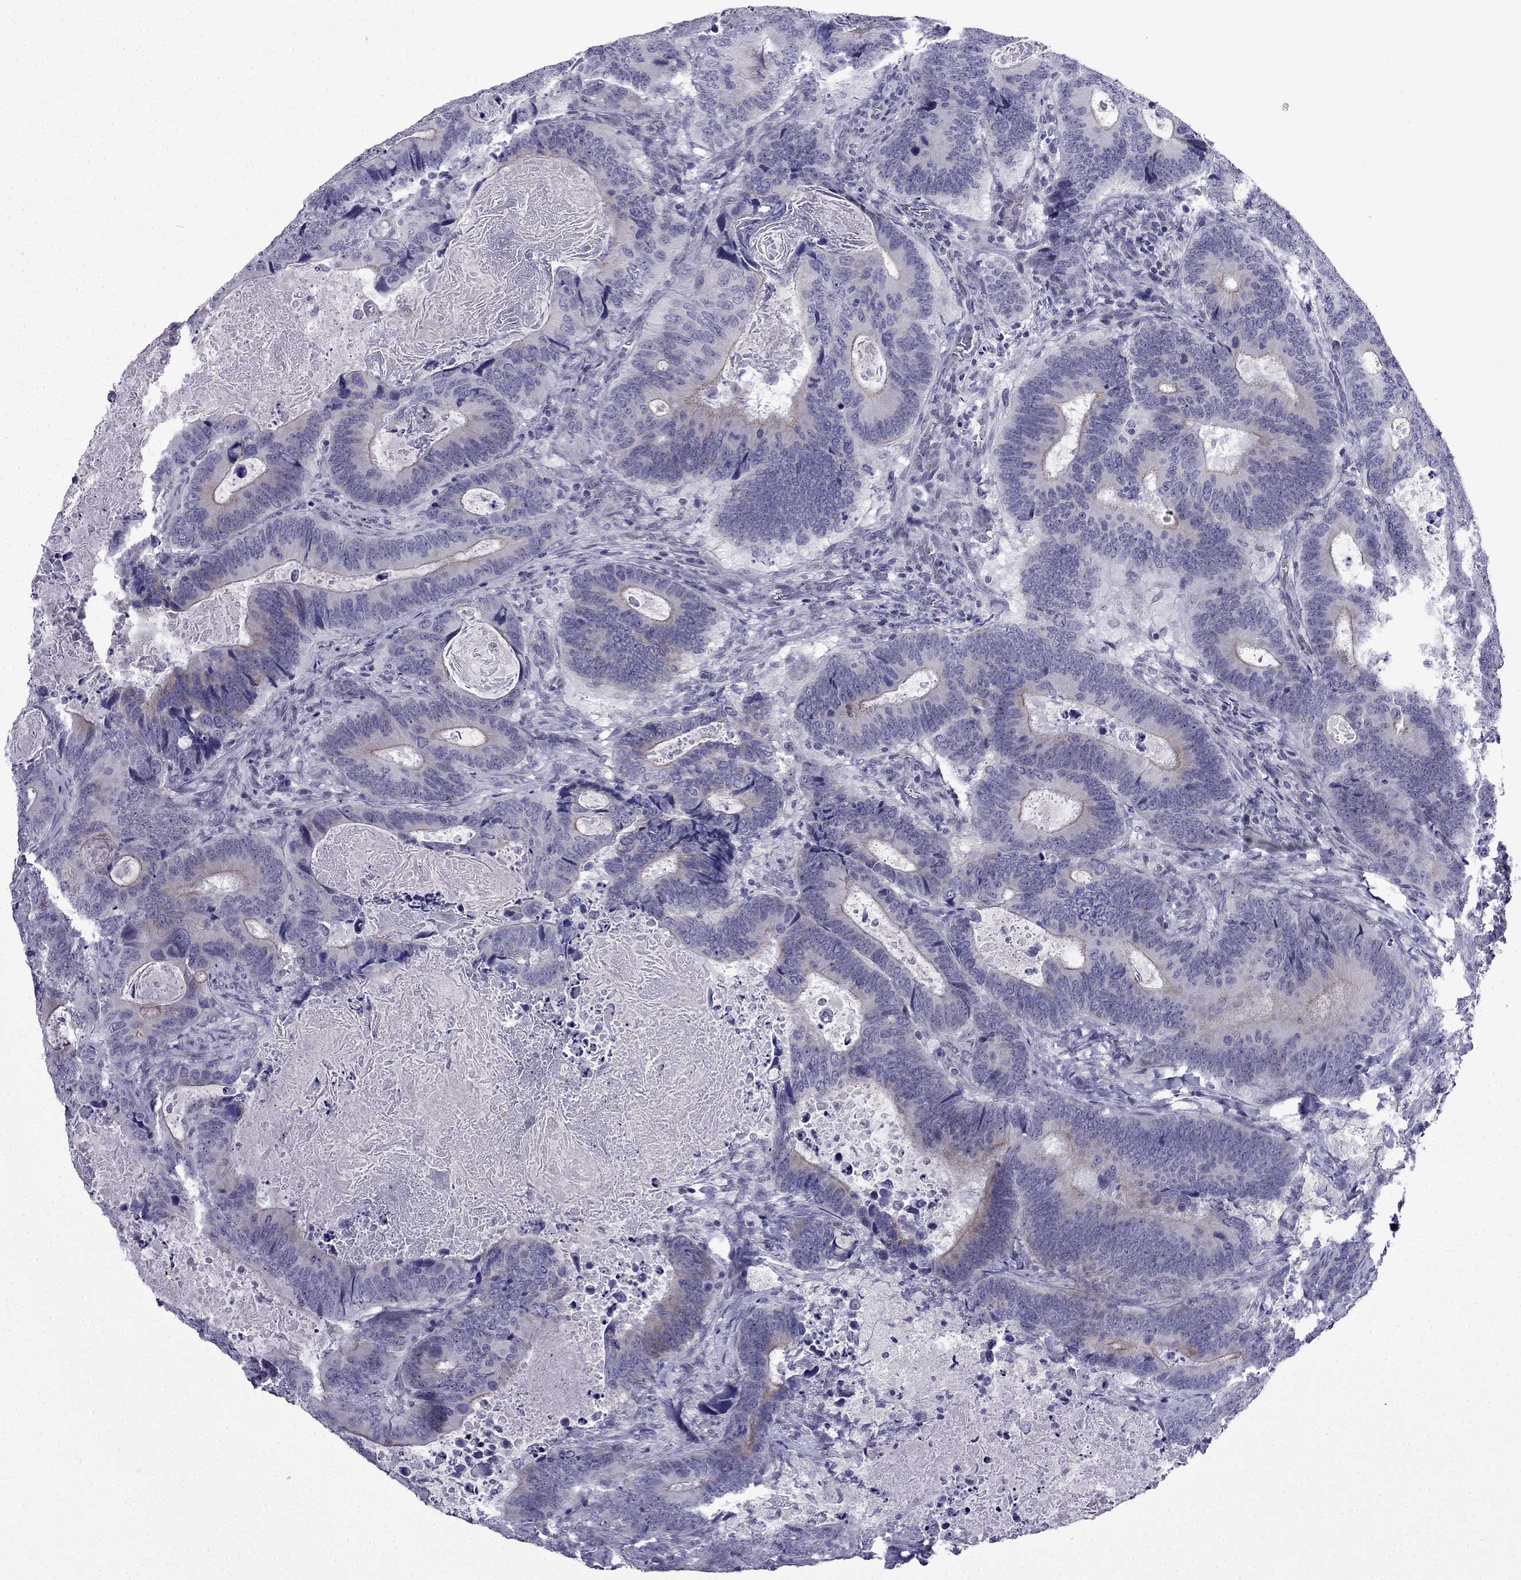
{"staining": {"intensity": "weak", "quantity": "<25%", "location": "cytoplasmic/membranous"}, "tissue": "colorectal cancer", "cell_type": "Tumor cells", "image_type": "cancer", "snomed": [{"axis": "morphology", "description": "Adenocarcinoma, NOS"}, {"axis": "topography", "description": "Colon"}], "caption": "This is a image of immunohistochemistry (IHC) staining of colorectal adenocarcinoma, which shows no expression in tumor cells.", "gene": "POM121L12", "patient": {"sex": "female", "age": 82}}